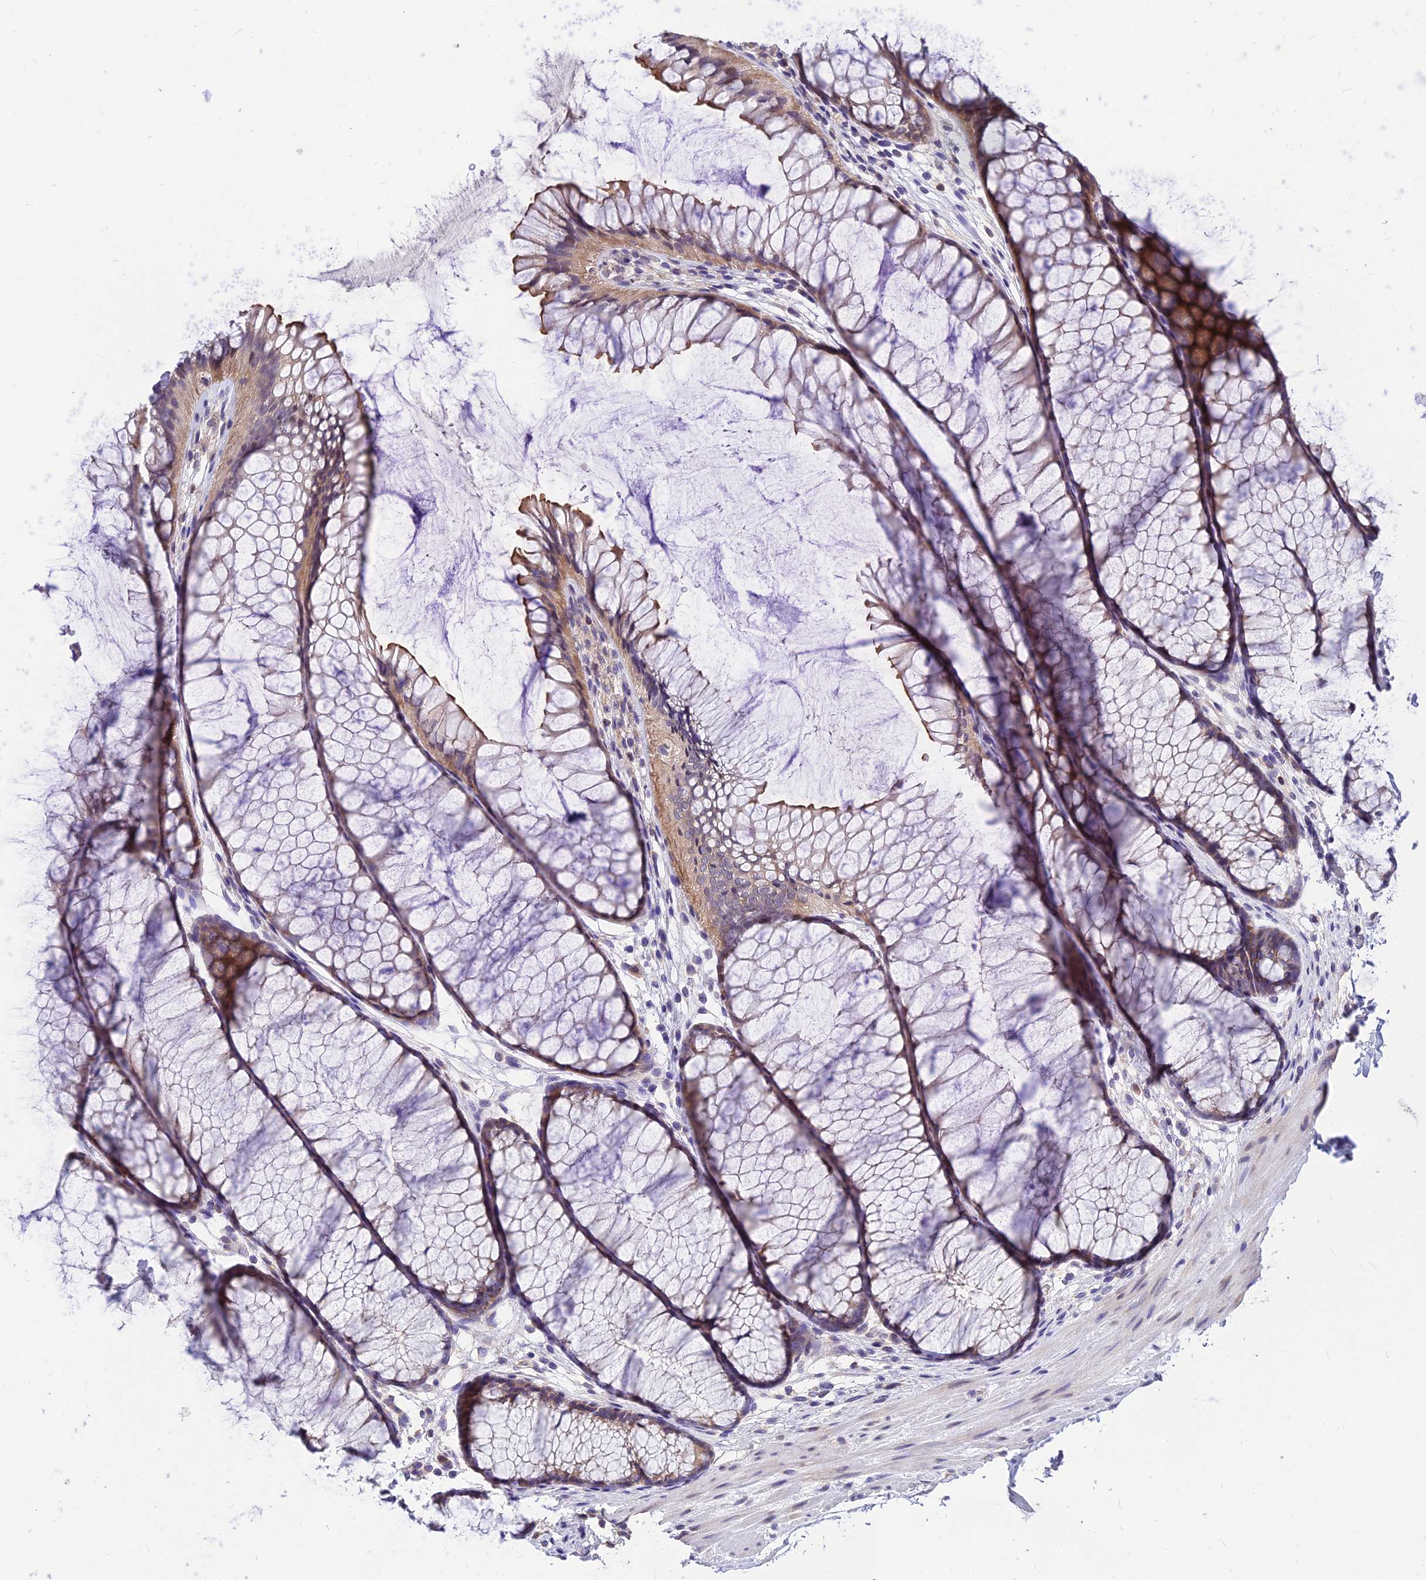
{"staining": {"intensity": "moderate", "quantity": "25%-75%", "location": "cytoplasmic/membranous"}, "tissue": "colon", "cell_type": "Endothelial cells", "image_type": "normal", "snomed": [{"axis": "morphology", "description": "Normal tissue, NOS"}, {"axis": "topography", "description": "Colon"}], "caption": "A micrograph of colon stained for a protein exhibits moderate cytoplasmic/membranous brown staining in endothelial cells. The staining is performed using DAB (3,3'-diaminobenzidine) brown chromogen to label protein expression. The nuclei are counter-stained blue using hematoxylin.", "gene": "C6orf132", "patient": {"sex": "female", "age": 82}}